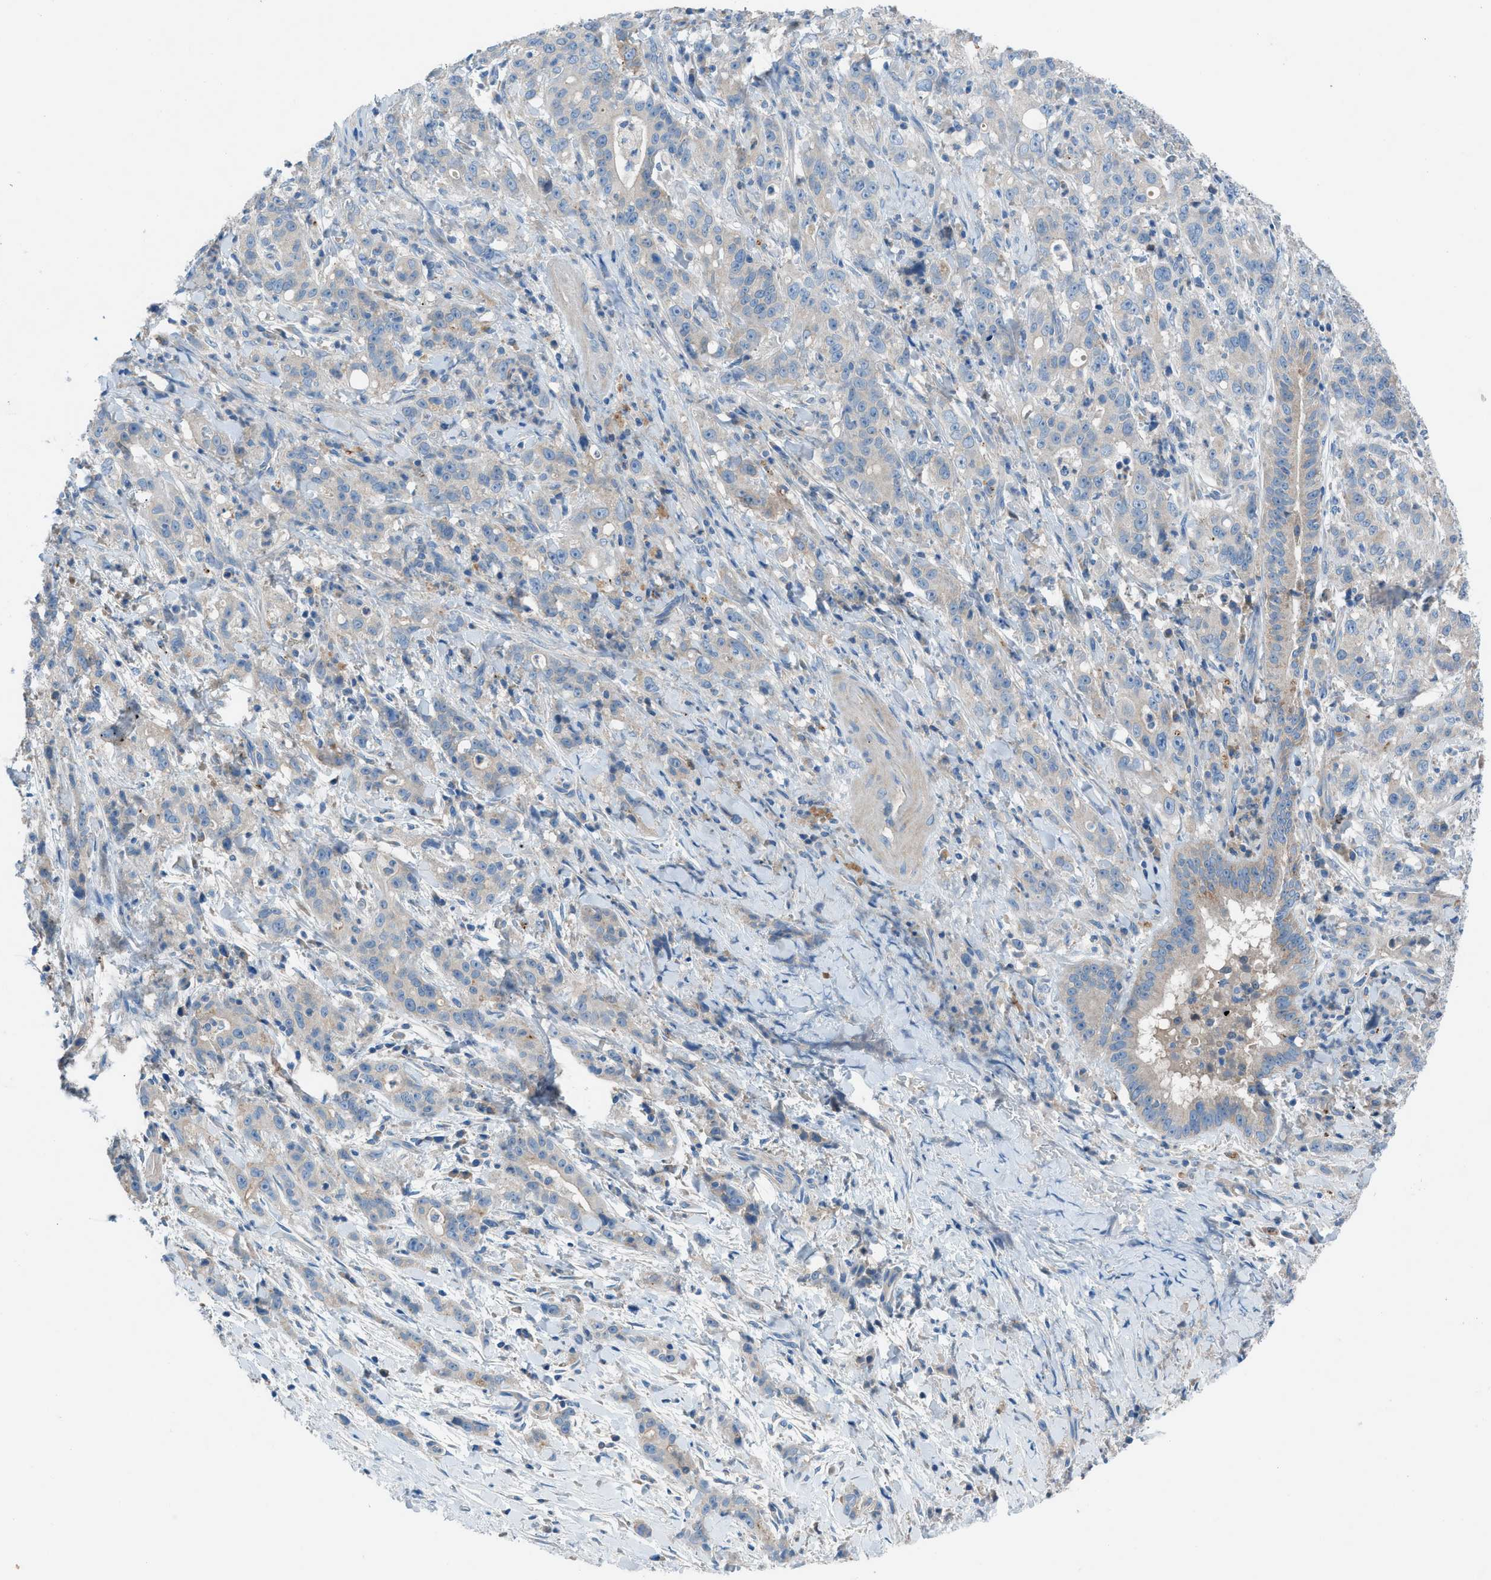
{"staining": {"intensity": "moderate", "quantity": ">75%", "location": "cytoplasmic/membranous"}, "tissue": "liver cancer", "cell_type": "Tumor cells", "image_type": "cancer", "snomed": [{"axis": "morphology", "description": "Cholangiocarcinoma"}, {"axis": "topography", "description": "Liver"}], "caption": "Liver cholangiocarcinoma stained with a brown dye demonstrates moderate cytoplasmic/membranous positive staining in about >75% of tumor cells.", "gene": "C5AR2", "patient": {"sex": "female", "age": 38}}